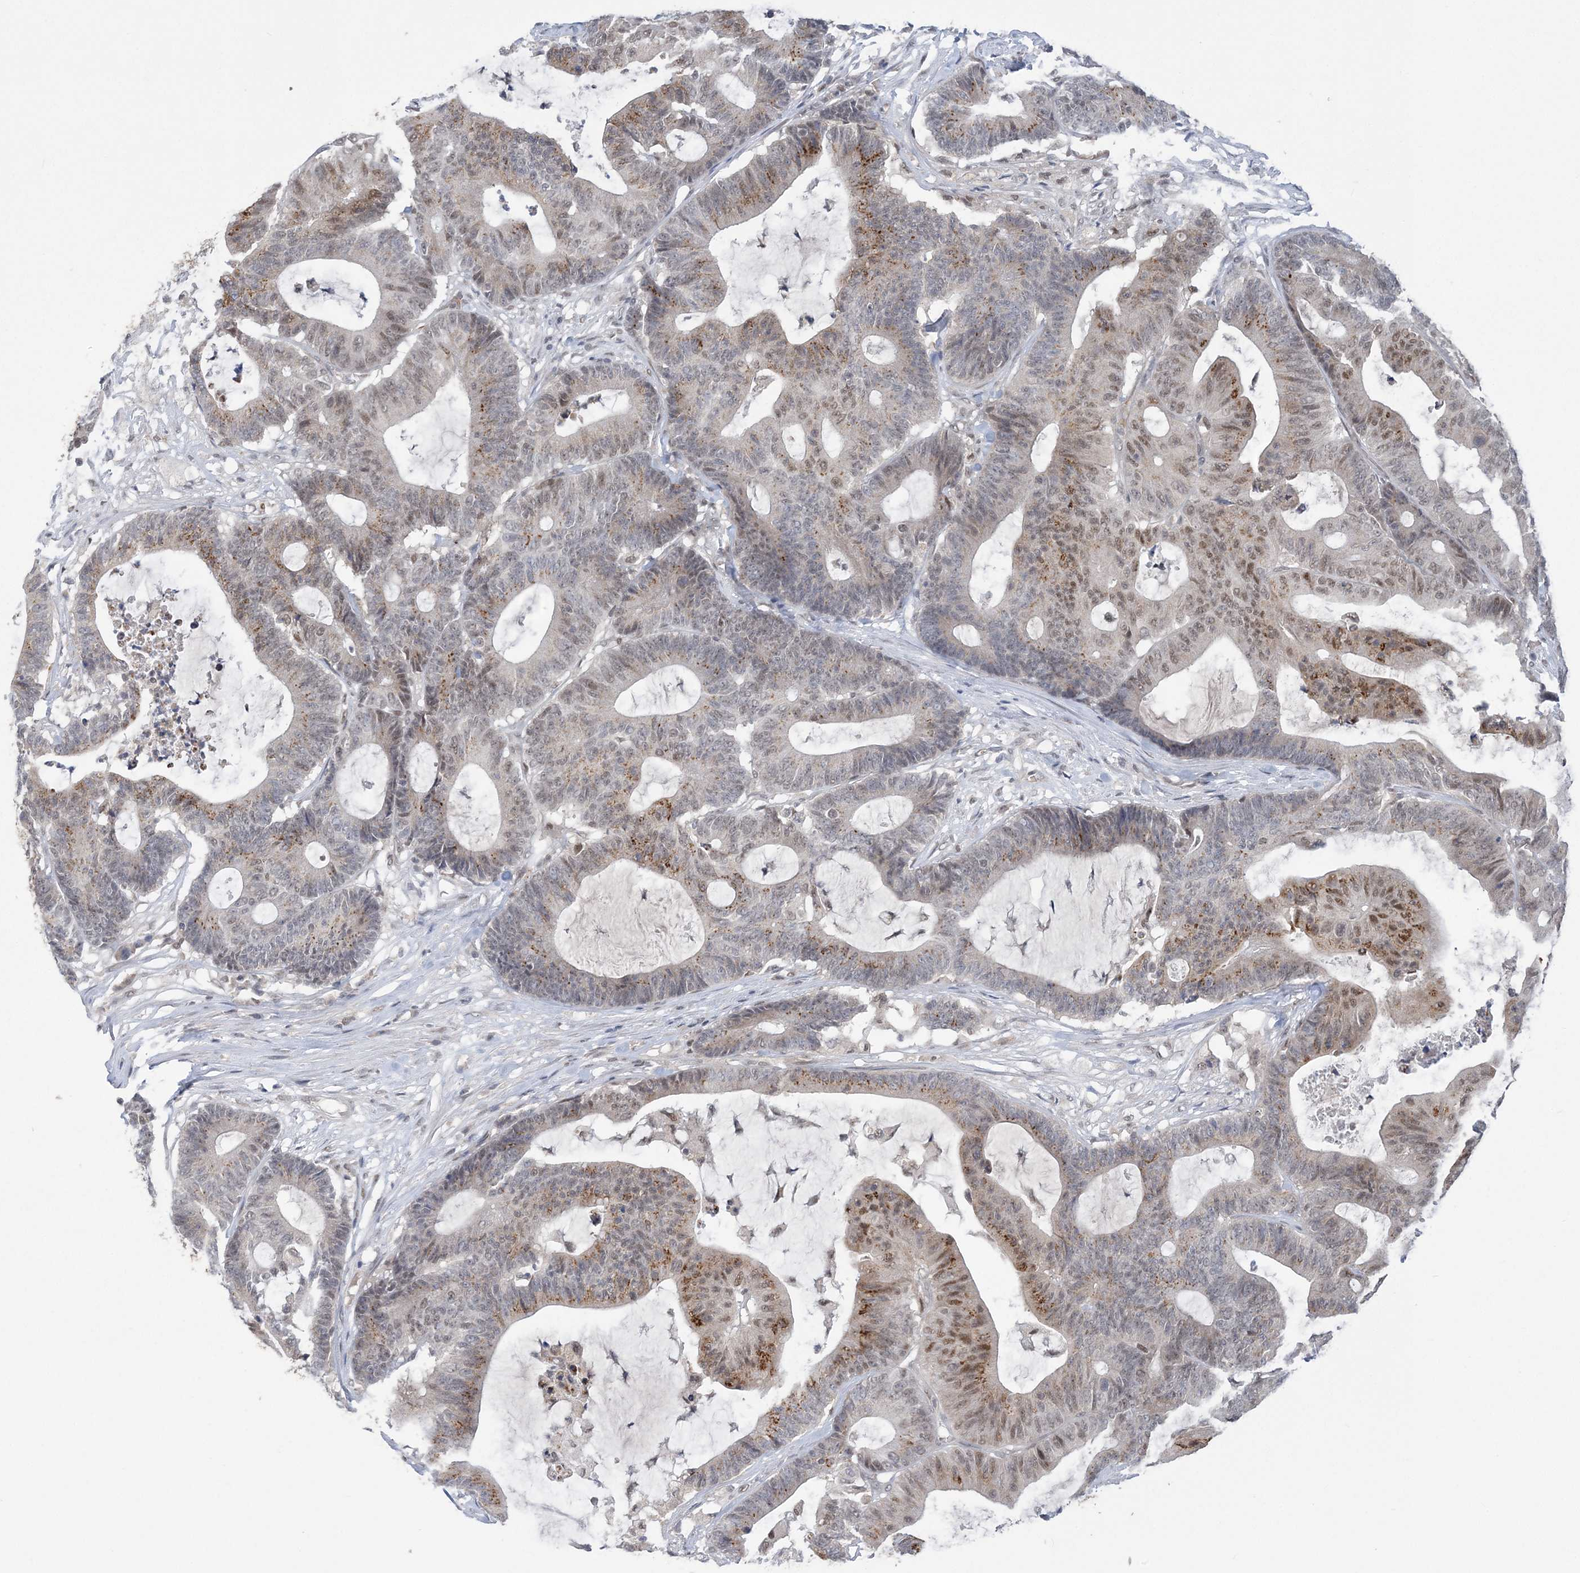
{"staining": {"intensity": "moderate", "quantity": "25%-75%", "location": "cytoplasmic/membranous,nuclear"}, "tissue": "colorectal cancer", "cell_type": "Tumor cells", "image_type": "cancer", "snomed": [{"axis": "morphology", "description": "Adenocarcinoma, NOS"}, {"axis": "topography", "description": "Colon"}], "caption": "An immunohistochemistry (IHC) image of neoplastic tissue is shown. Protein staining in brown highlights moderate cytoplasmic/membranous and nuclear positivity in colorectal adenocarcinoma within tumor cells. Immunohistochemistry (ihc) stains the protein of interest in brown and the nuclei are stained blue.", "gene": "ZBTB7A", "patient": {"sex": "female", "age": 84}}